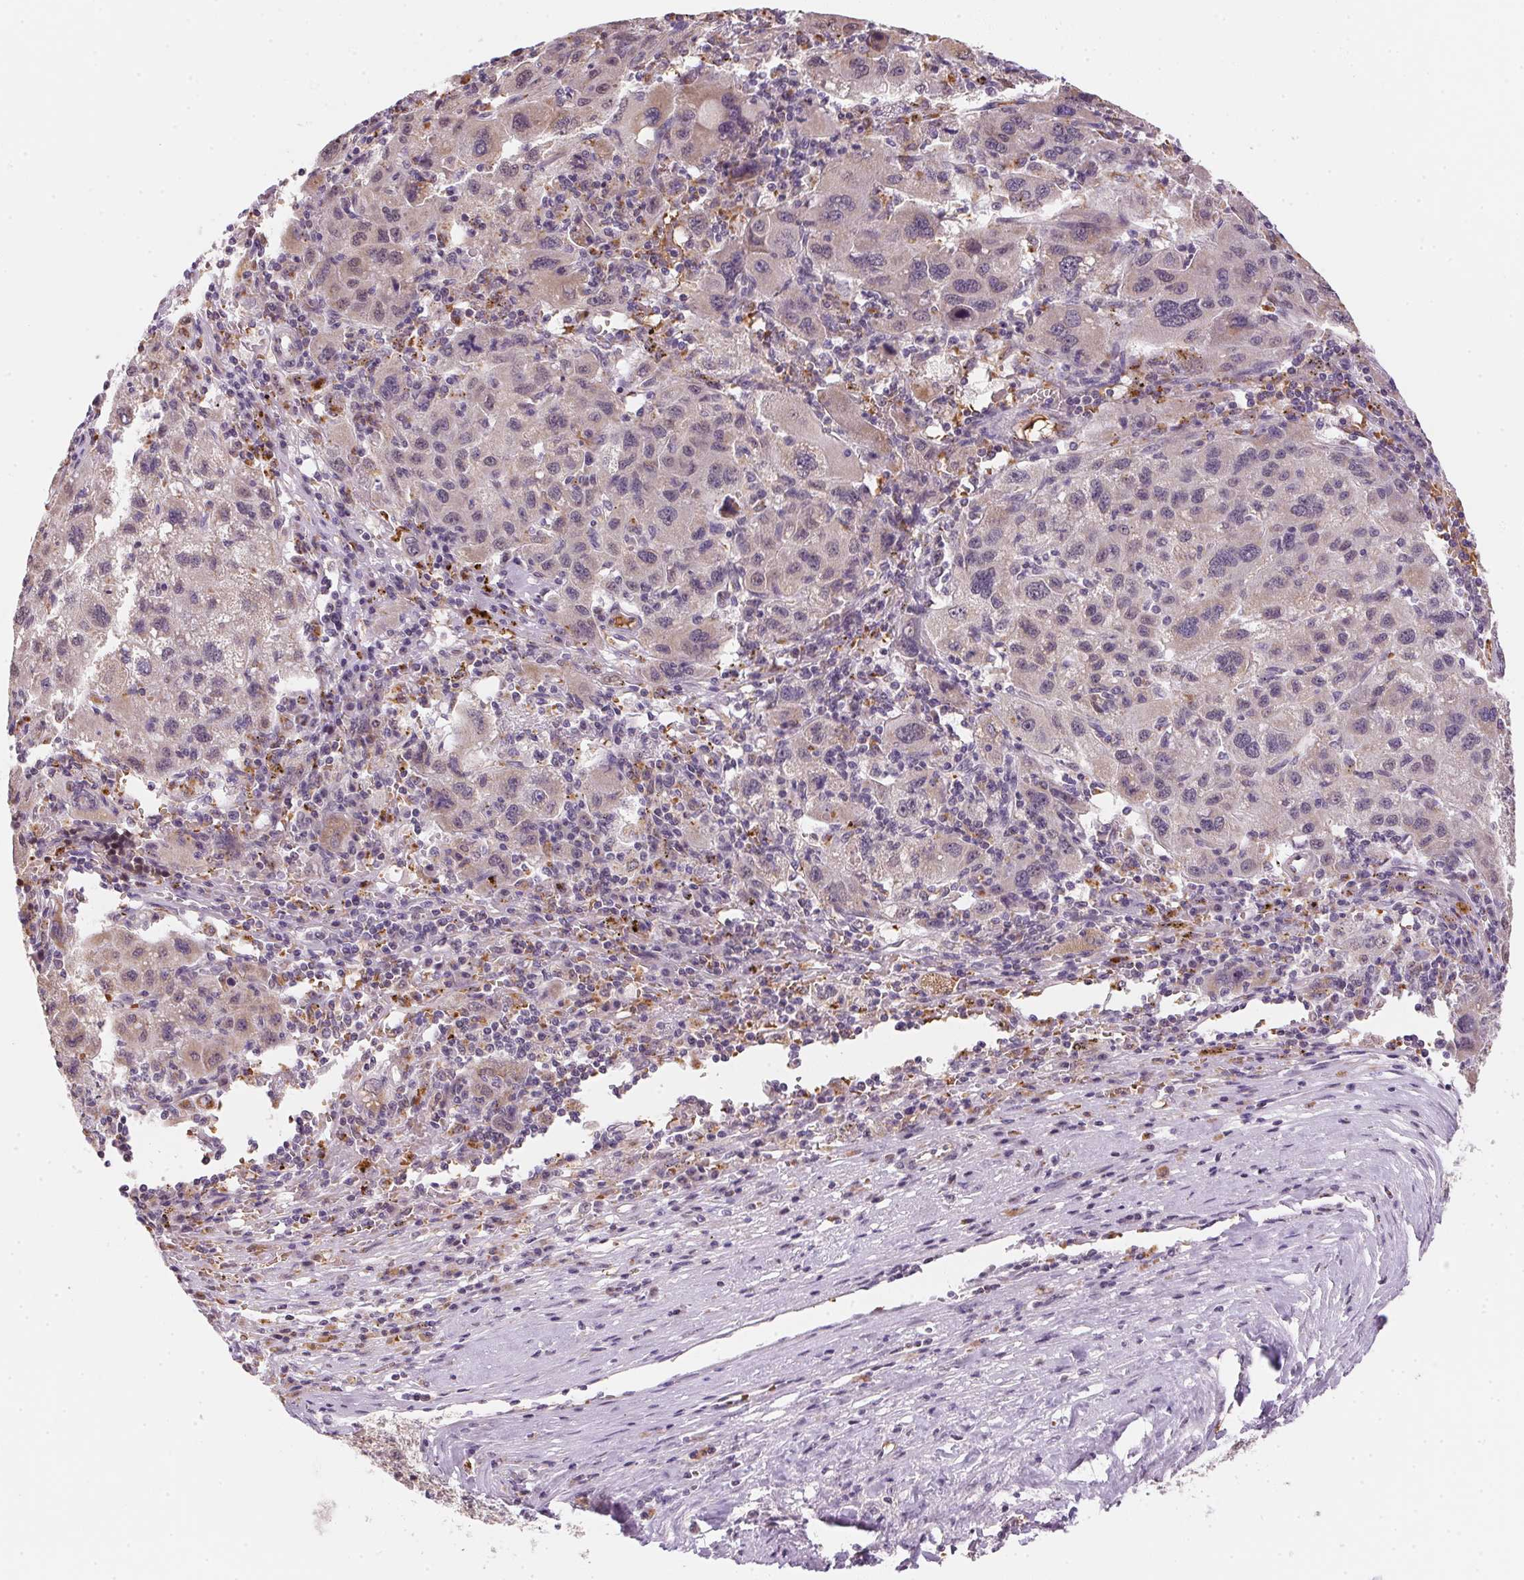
{"staining": {"intensity": "weak", "quantity": "<25%", "location": "cytoplasmic/membranous"}, "tissue": "liver cancer", "cell_type": "Tumor cells", "image_type": "cancer", "snomed": [{"axis": "morphology", "description": "Carcinoma, Hepatocellular, NOS"}, {"axis": "topography", "description": "Liver"}], "caption": "Hepatocellular carcinoma (liver) stained for a protein using immunohistochemistry (IHC) displays no staining tumor cells.", "gene": "METTL13", "patient": {"sex": "female", "age": 77}}